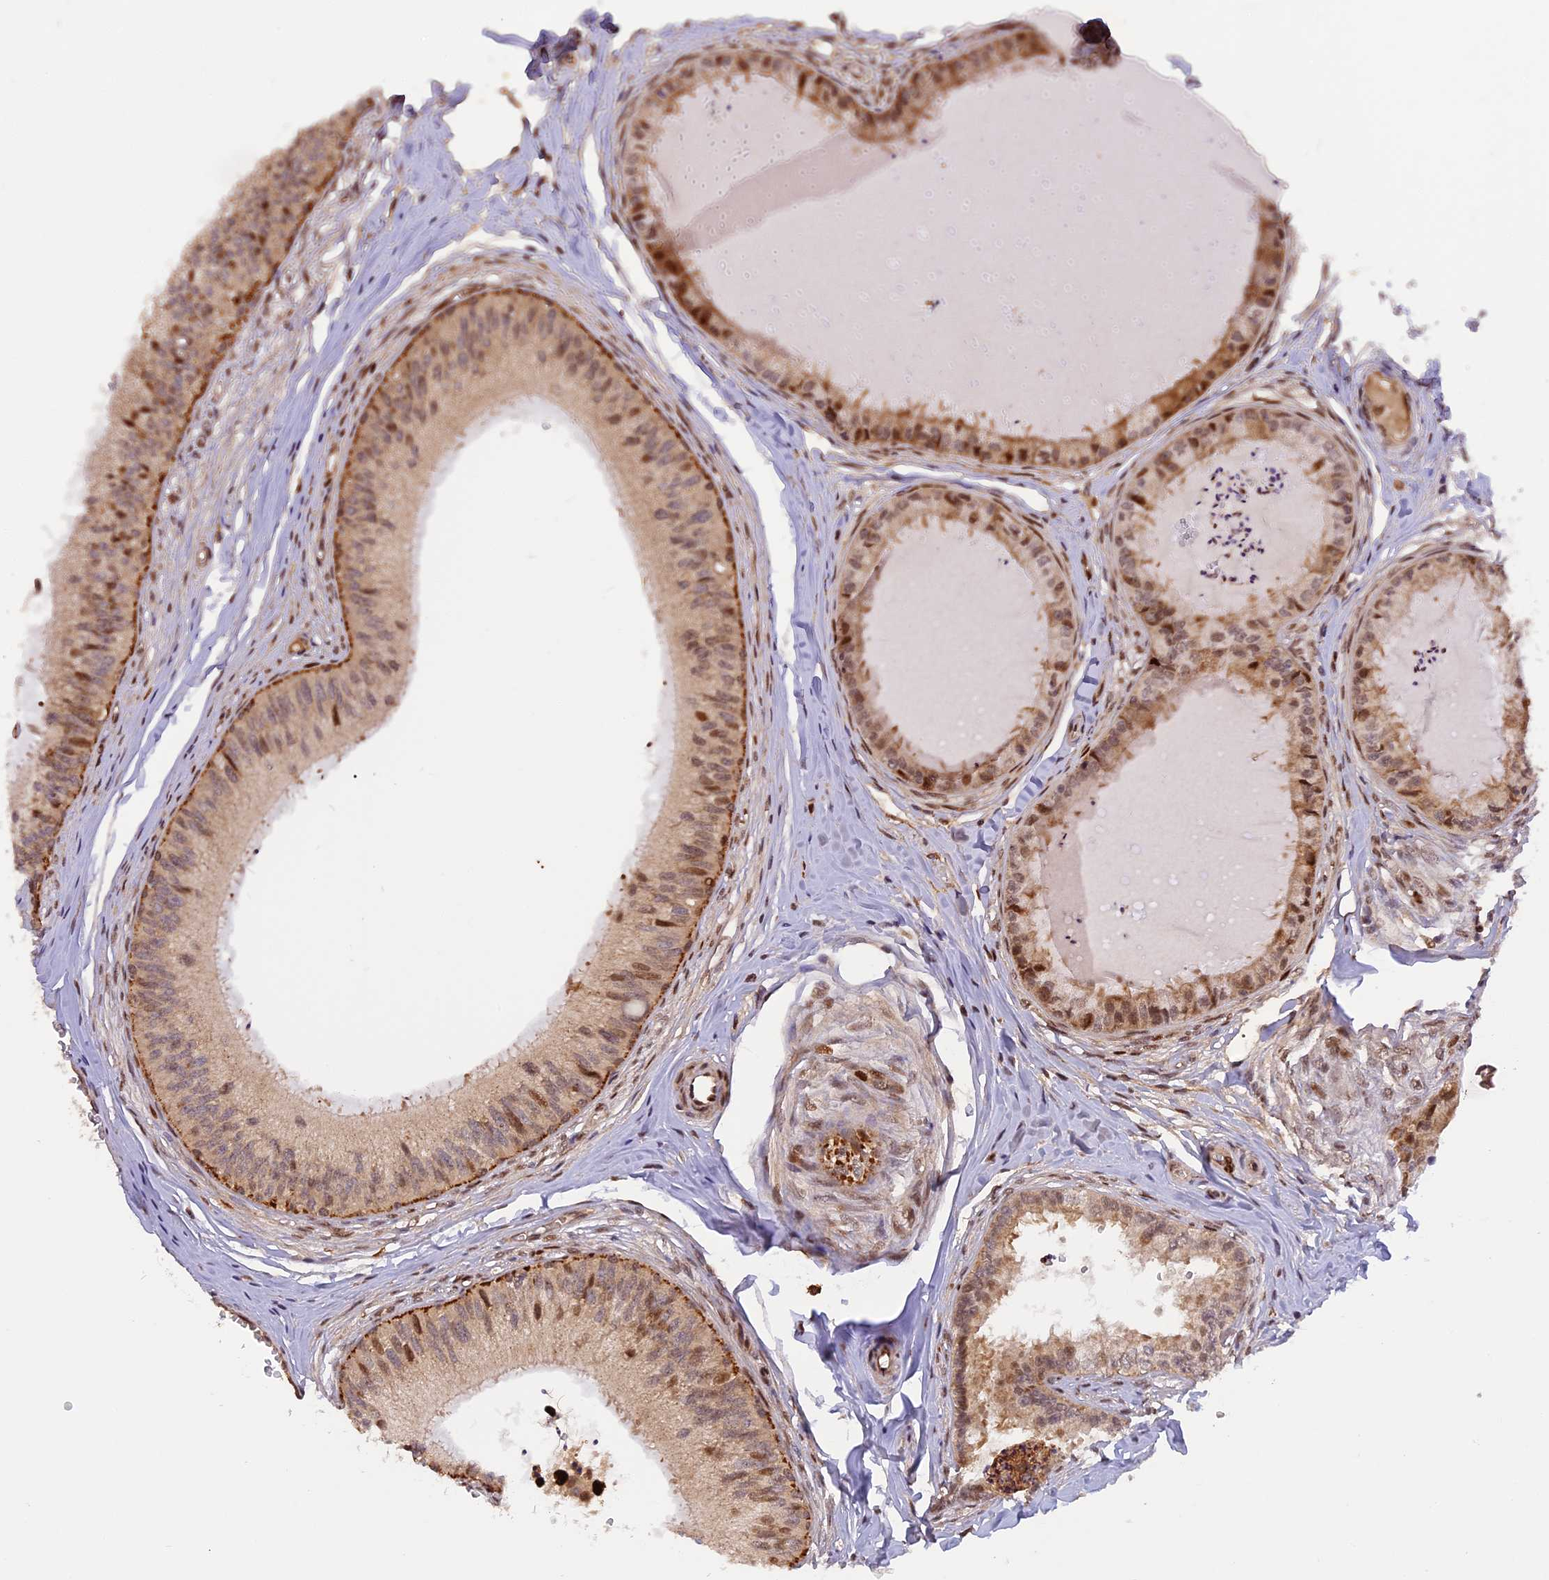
{"staining": {"intensity": "moderate", "quantity": ">75%", "location": "cytoplasmic/membranous,nuclear"}, "tissue": "epididymis", "cell_type": "Glandular cells", "image_type": "normal", "snomed": [{"axis": "morphology", "description": "Normal tissue, NOS"}, {"axis": "topography", "description": "Epididymis"}], "caption": "Immunohistochemistry (IHC) of benign epididymis shows medium levels of moderate cytoplasmic/membranous,nuclear staining in about >75% of glandular cells.", "gene": "MICALL1", "patient": {"sex": "male", "age": 31}}